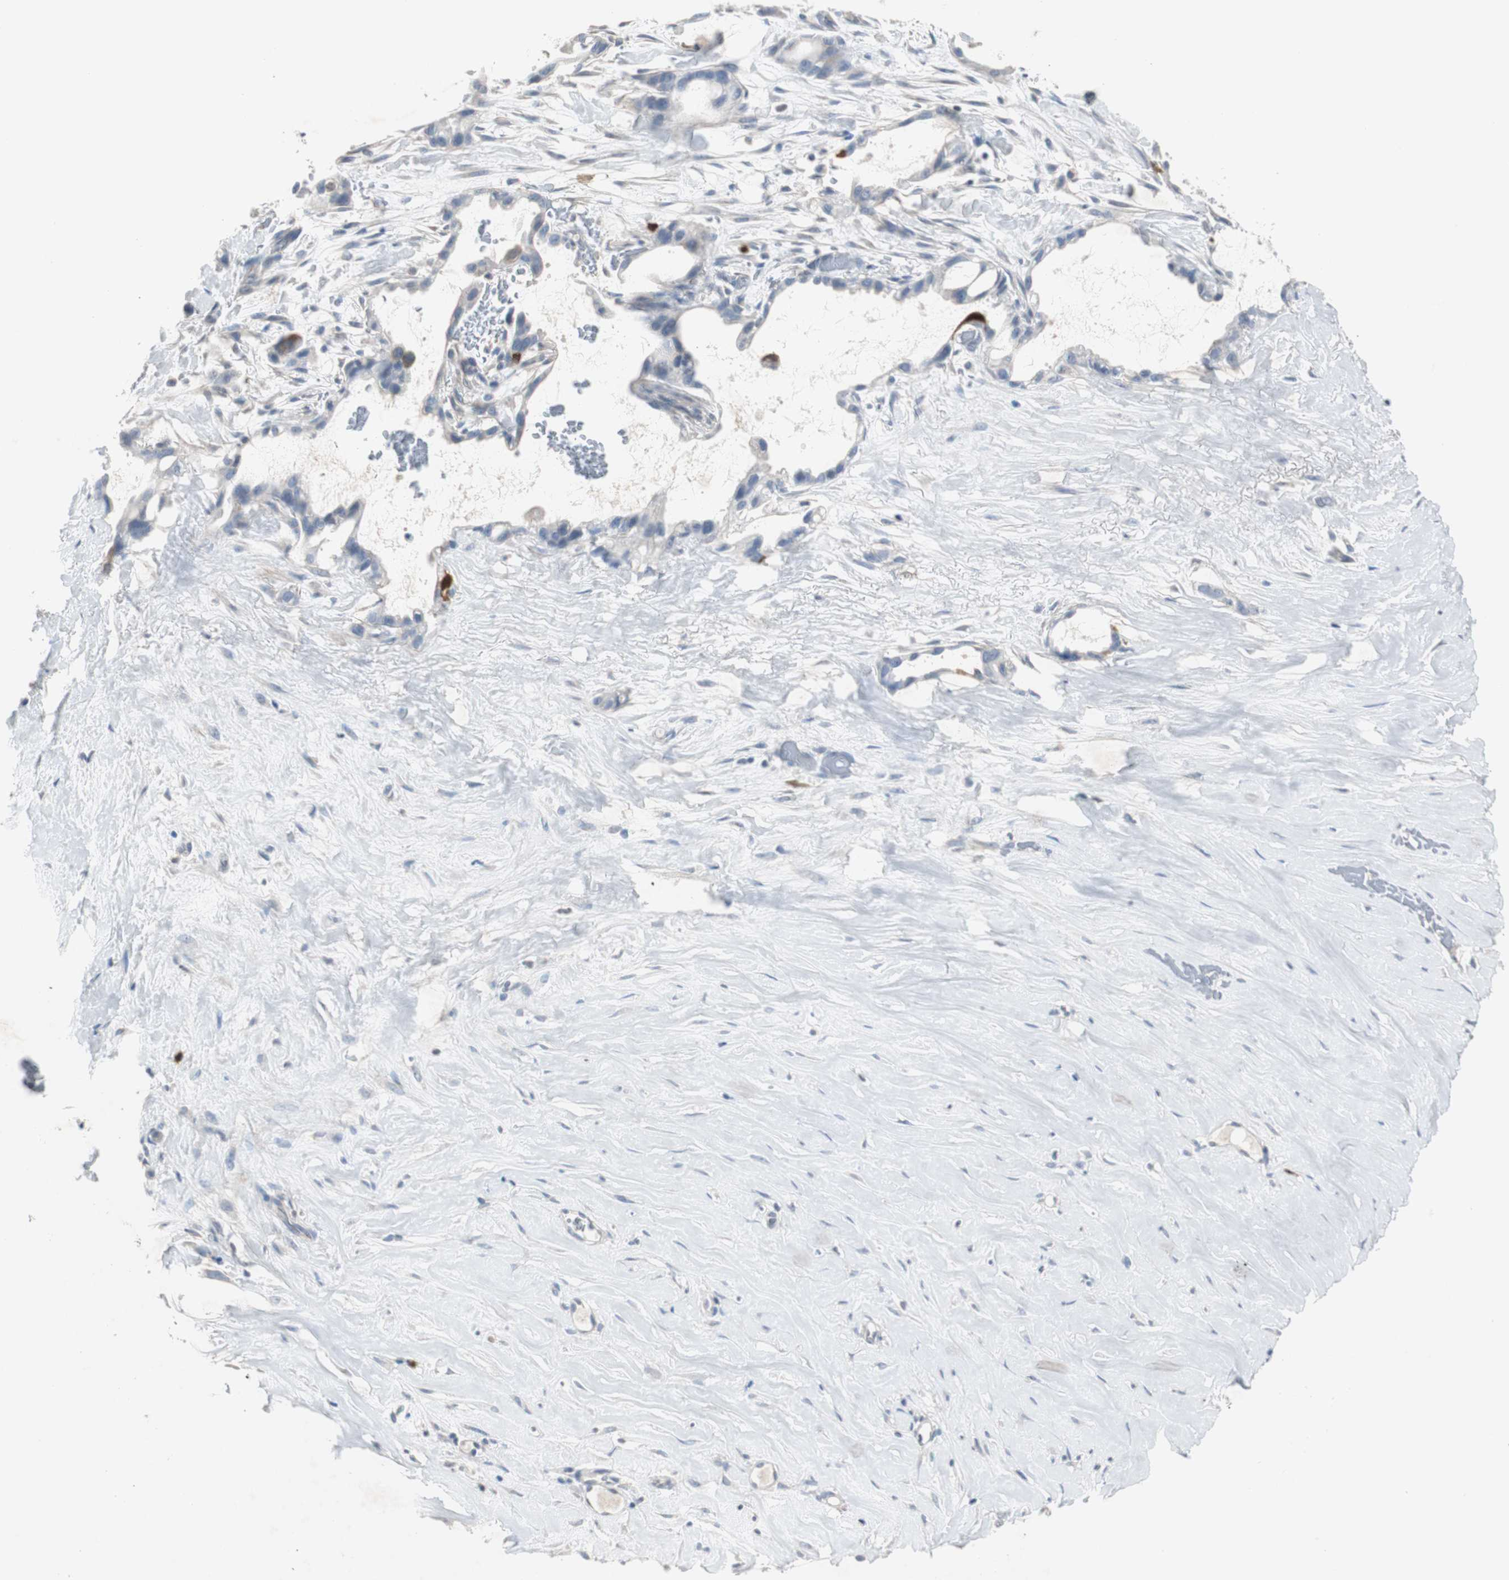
{"staining": {"intensity": "weak", "quantity": "<25%", "location": "cytoplasmic/membranous"}, "tissue": "liver cancer", "cell_type": "Tumor cells", "image_type": "cancer", "snomed": [{"axis": "morphology", "description": "Cholangiocarcinoma"}, {"axis": "topography", "description": "Liver"}], "caption": "Liver cholangiocarcinoma was stained to show a protein in brown. There is no significant positivity in tumor cells.", "gene": "TK1", "patient": {"sex": "female", "age": 65}}